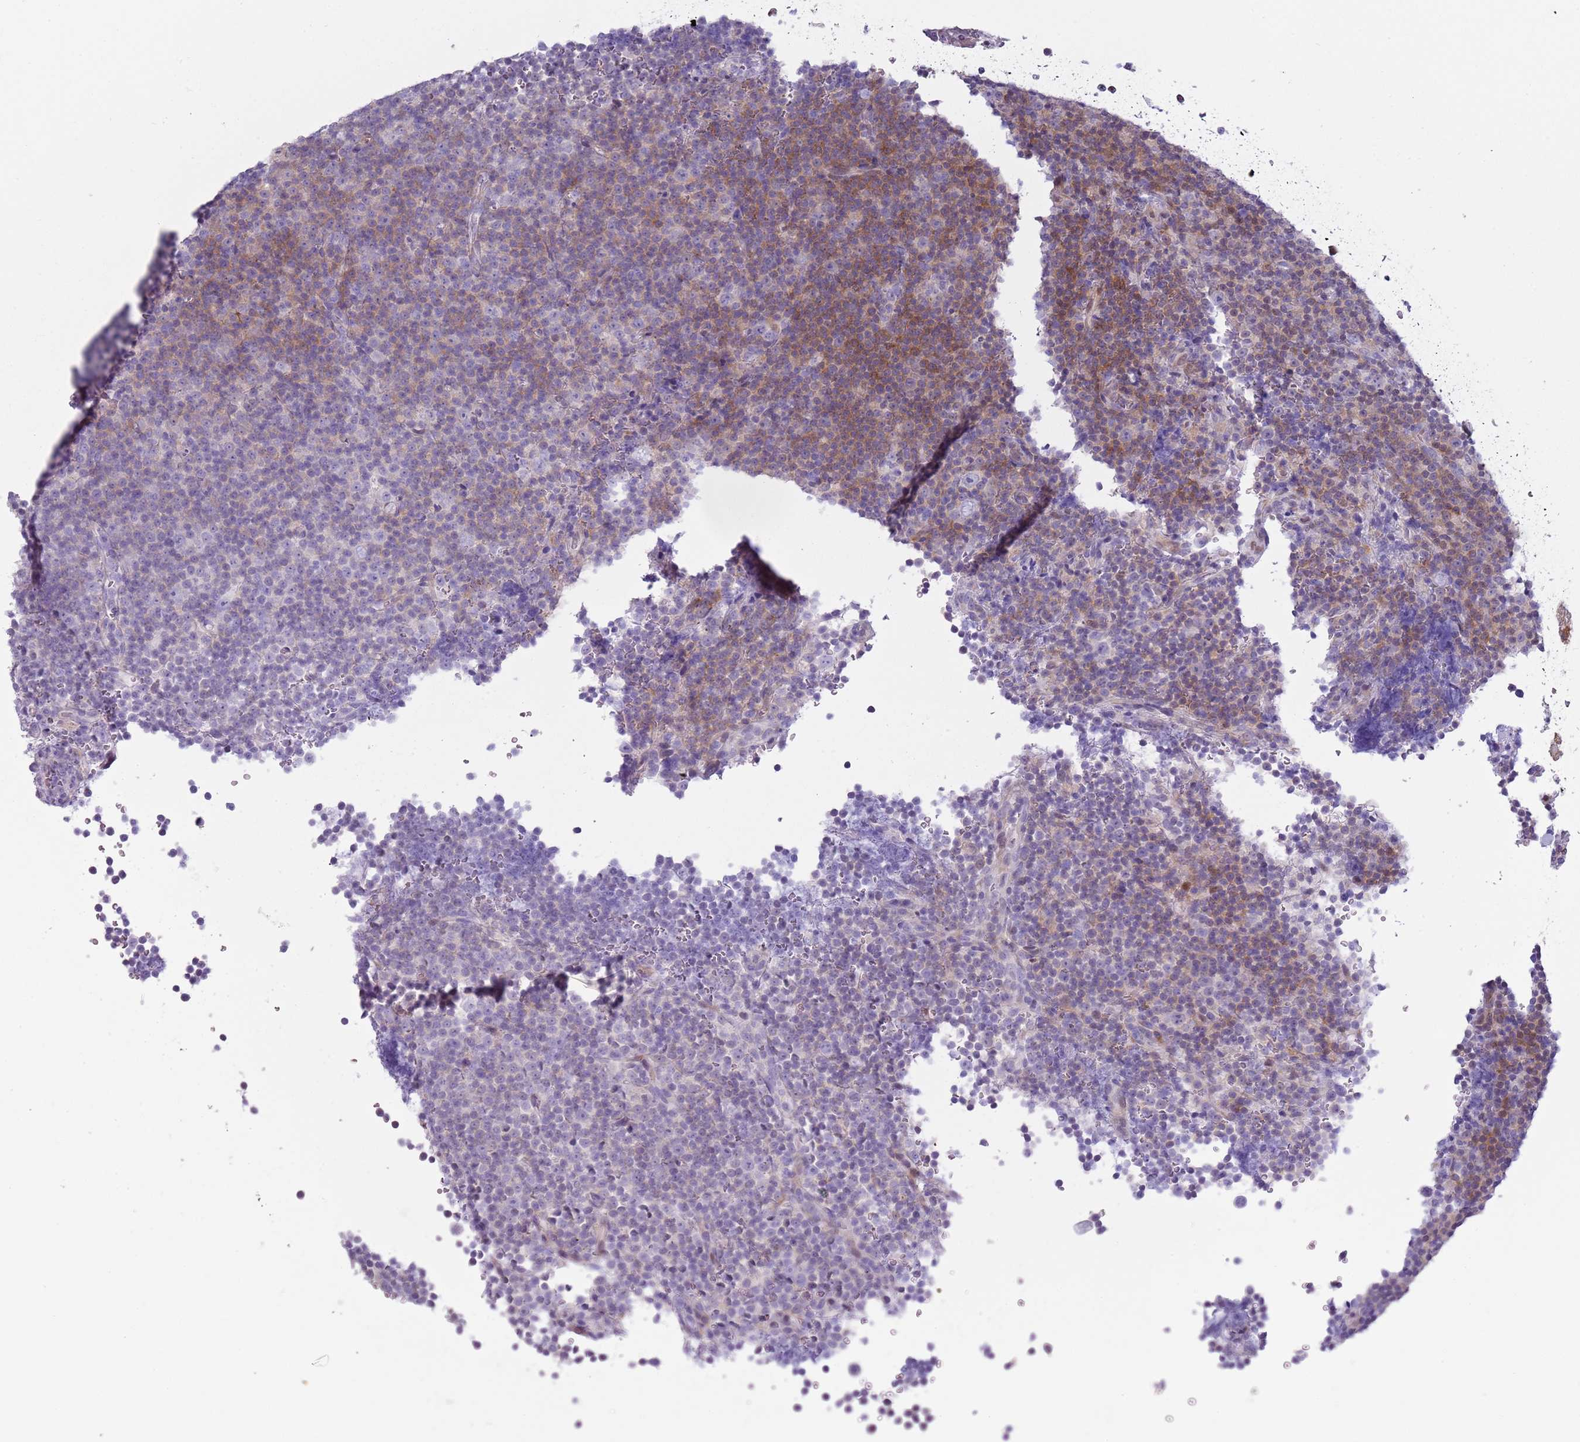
{"staining": {"intensity": "negative", "quantity": "none", "location": "none"}, "tissue": "lymphoma", "cell_type": "Tumor cells", "image_type": "cancer", "snomed": [{"axis": "morphology", "description": "Malignant lymphoma, non-Hodgkin's type, Low grade"}, {"axis": "topography", "description": "Lymph node"}], "caption": "The micrograph demonstrates no significant positivity in tumor cells of low-grade malignant lymphoma, non-Hodgkin's type.", "gene": "NBPF6", "patient": {"sex": "female", "age": 67}}